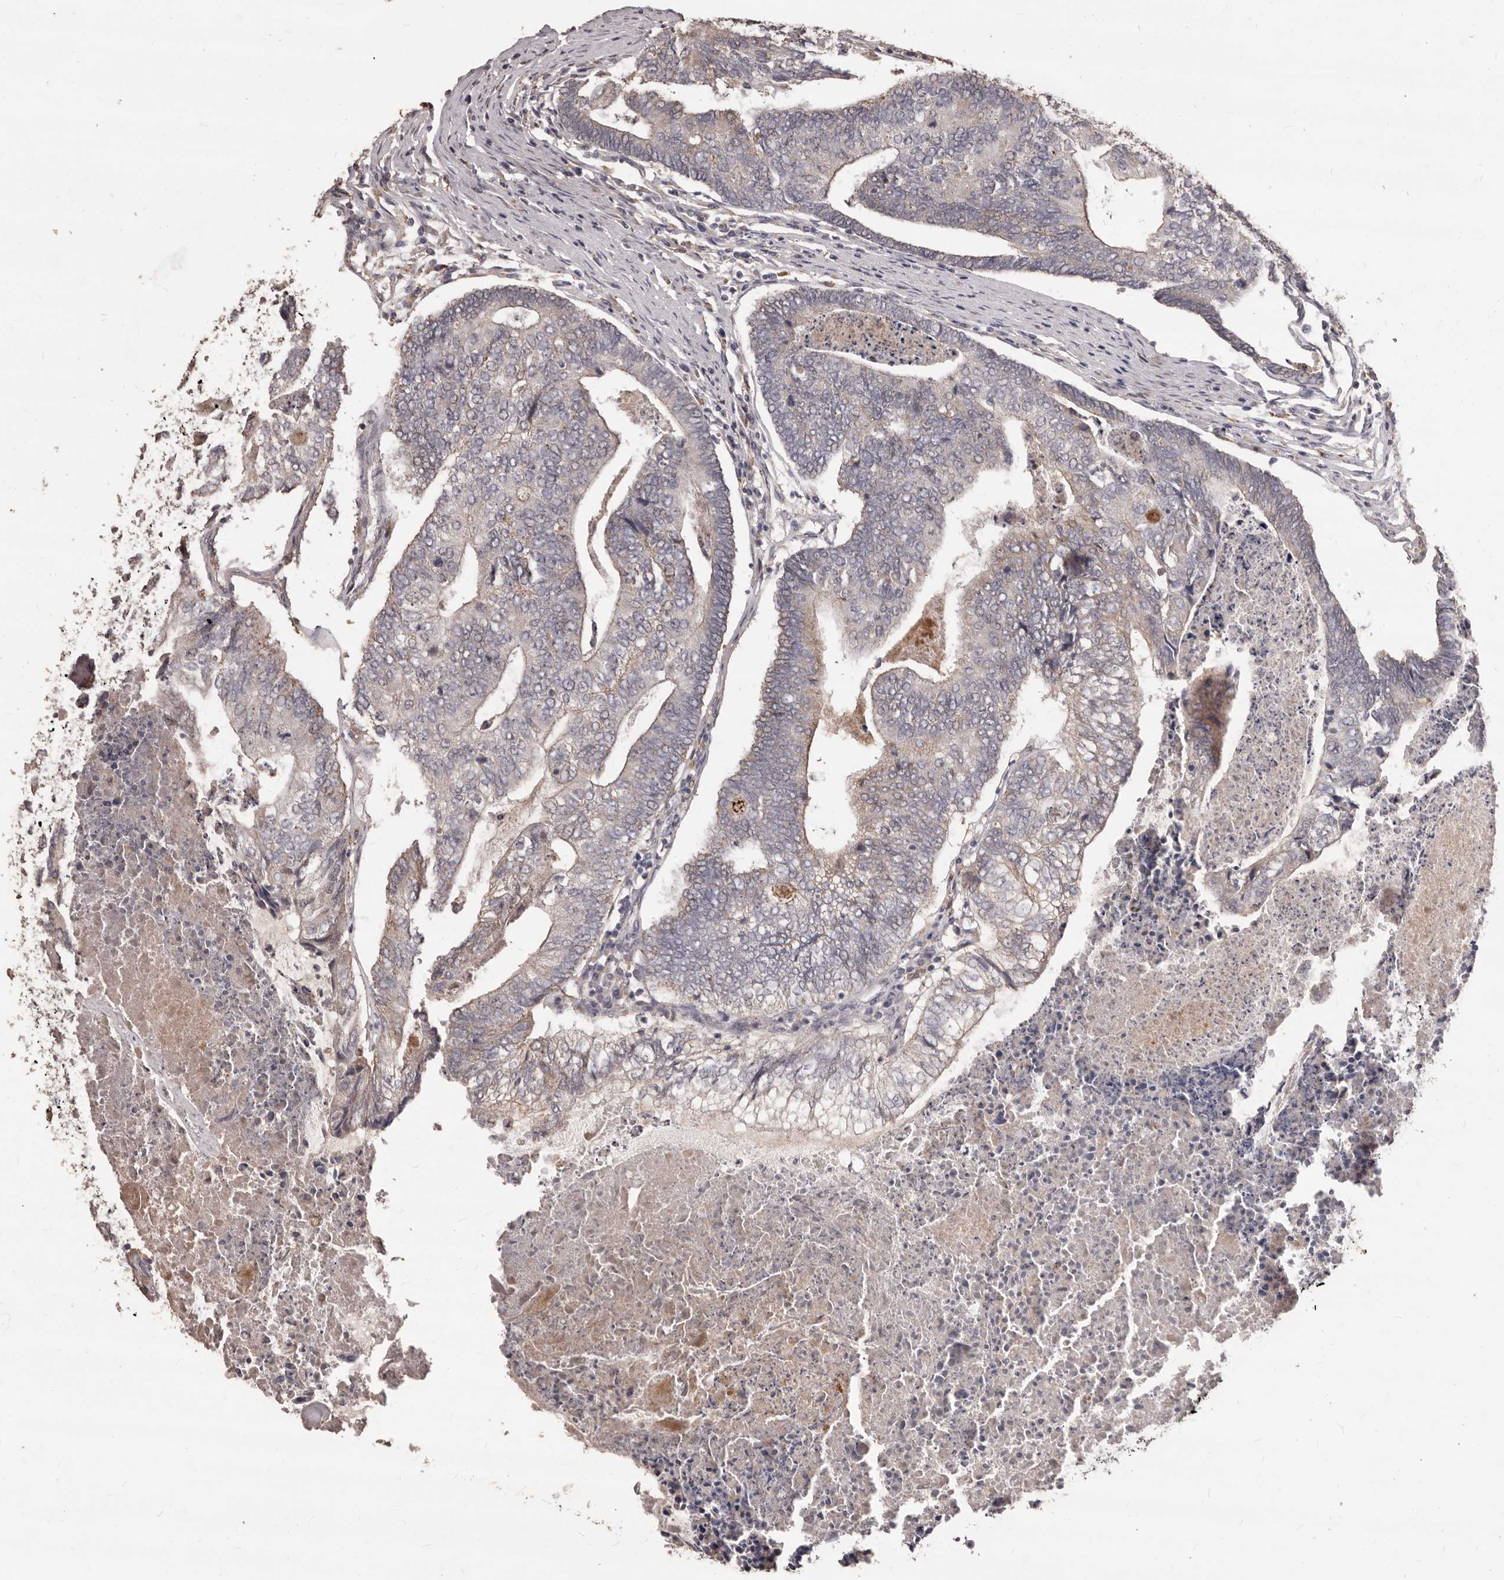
{"staining": {"intensity": "weak", "quantity": "25%-75%", "location": "cytoplasmic/membranous"}, "tissue": "colorectal cancer", "cell_type": "Tumor cells", "image_type": "cancer", "snomed": [{"axis": "morphology", "description": "Adenocarcinoma, NOS"}, {"axis": "topography", "description": "Colon"}], "caption": "Colorectal cancer stained for a protein (brown) reveals weak cytoplasmic/membranous positive positivity in approximately 25%-75% of tumor cells.", "gene": "PRSS27", "patient": {"sex": "female", "age": 67}}